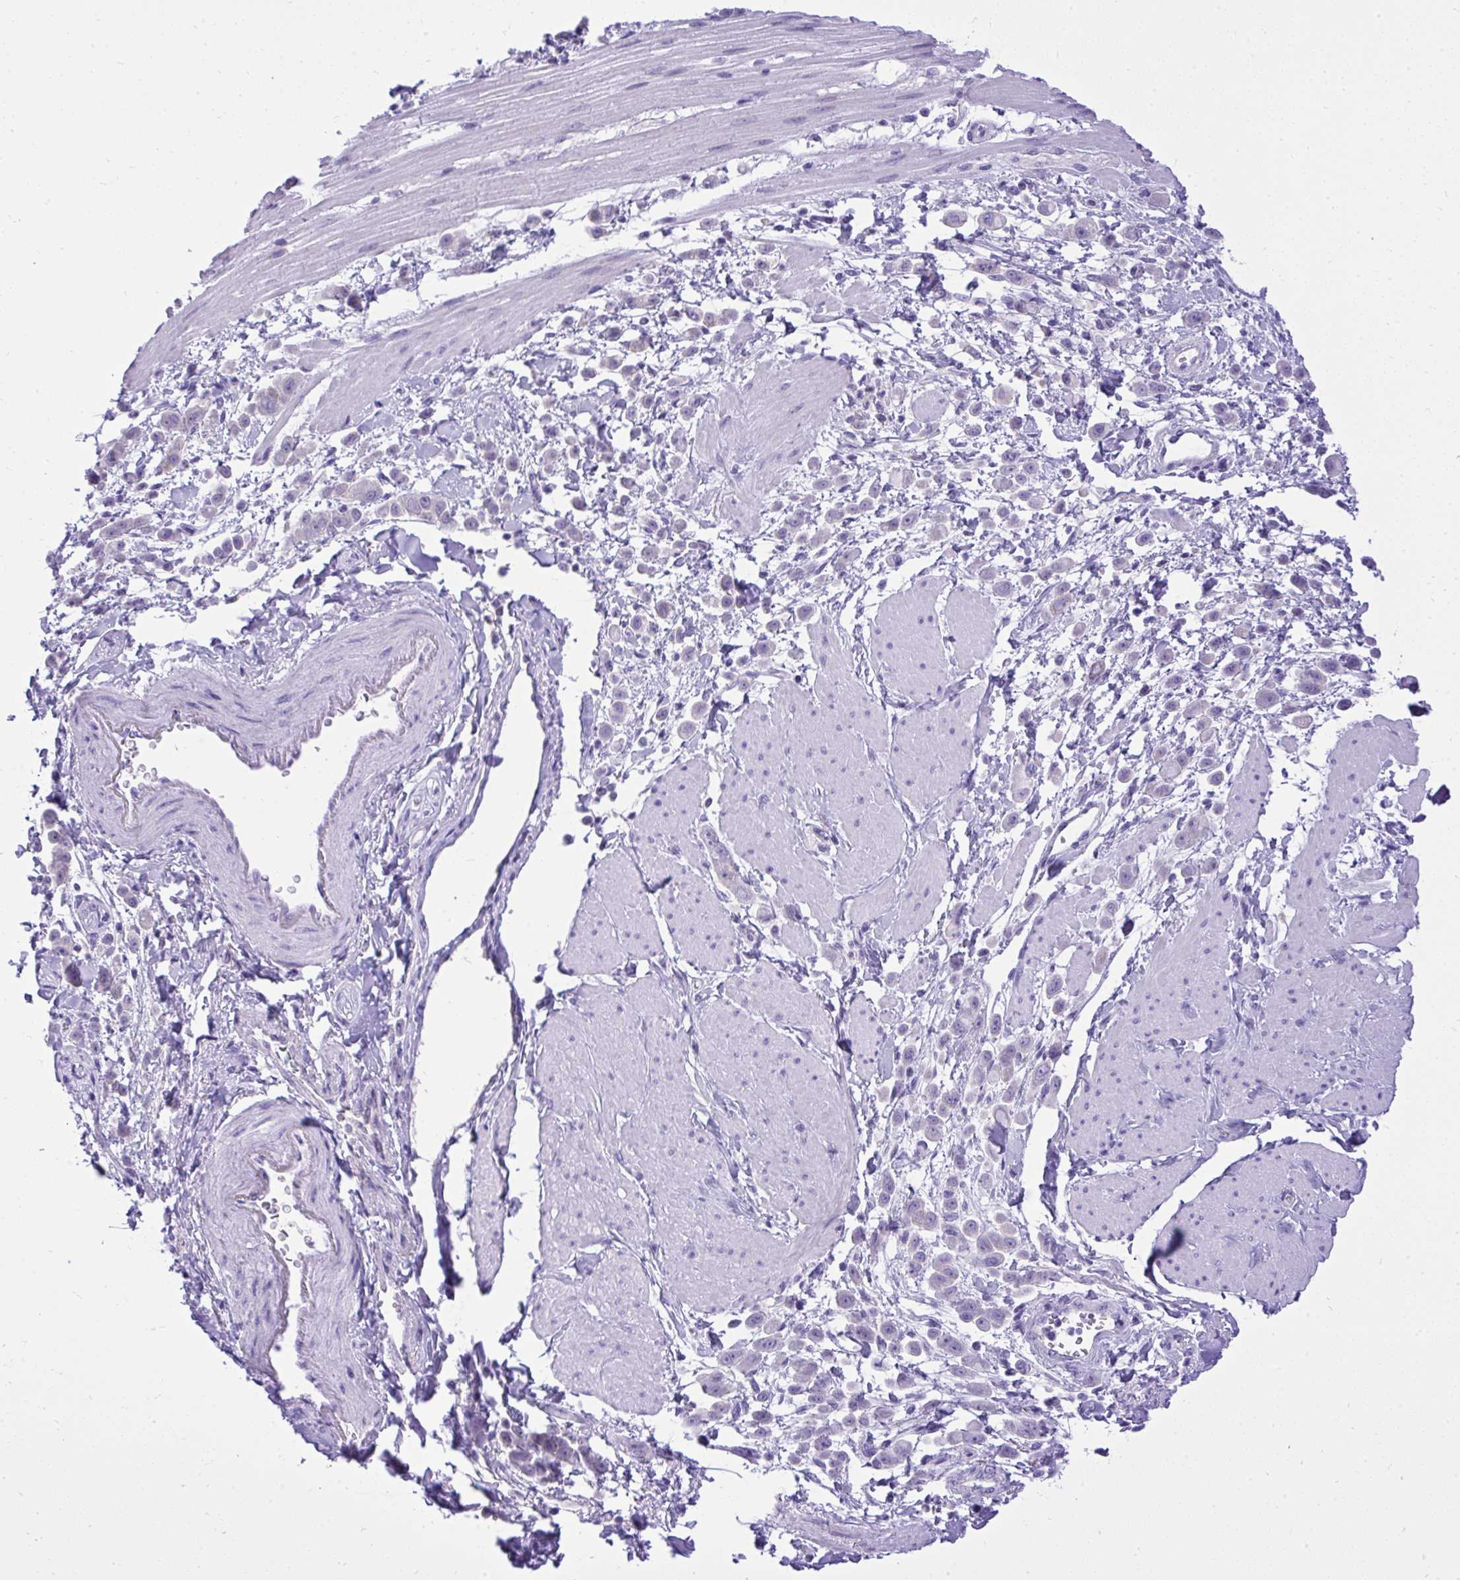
{"staining": {"intensity": "negative", "quantity": "none", "location": "none"}, "tissue": "pancreatic cancer", "cell_type": "Tumor cells", "image_type": "cancer", "snomed": [{"axis": "morphology", "description": "Normal tissue, NOS"}, {"axis": "morphology", "description": "Adenocarcinoma, NOS"}, {"axis": "topography", "description": "Pancreas"}], "caption": "A high-resolution photomicrograph shows immunohistochemistry staining of adenocarcinoma (pancreatic), which displays no significant expression in tumor cells.", "gene": "ST6GALNAC3", "patient": {"sex": "female", "age": 64}}